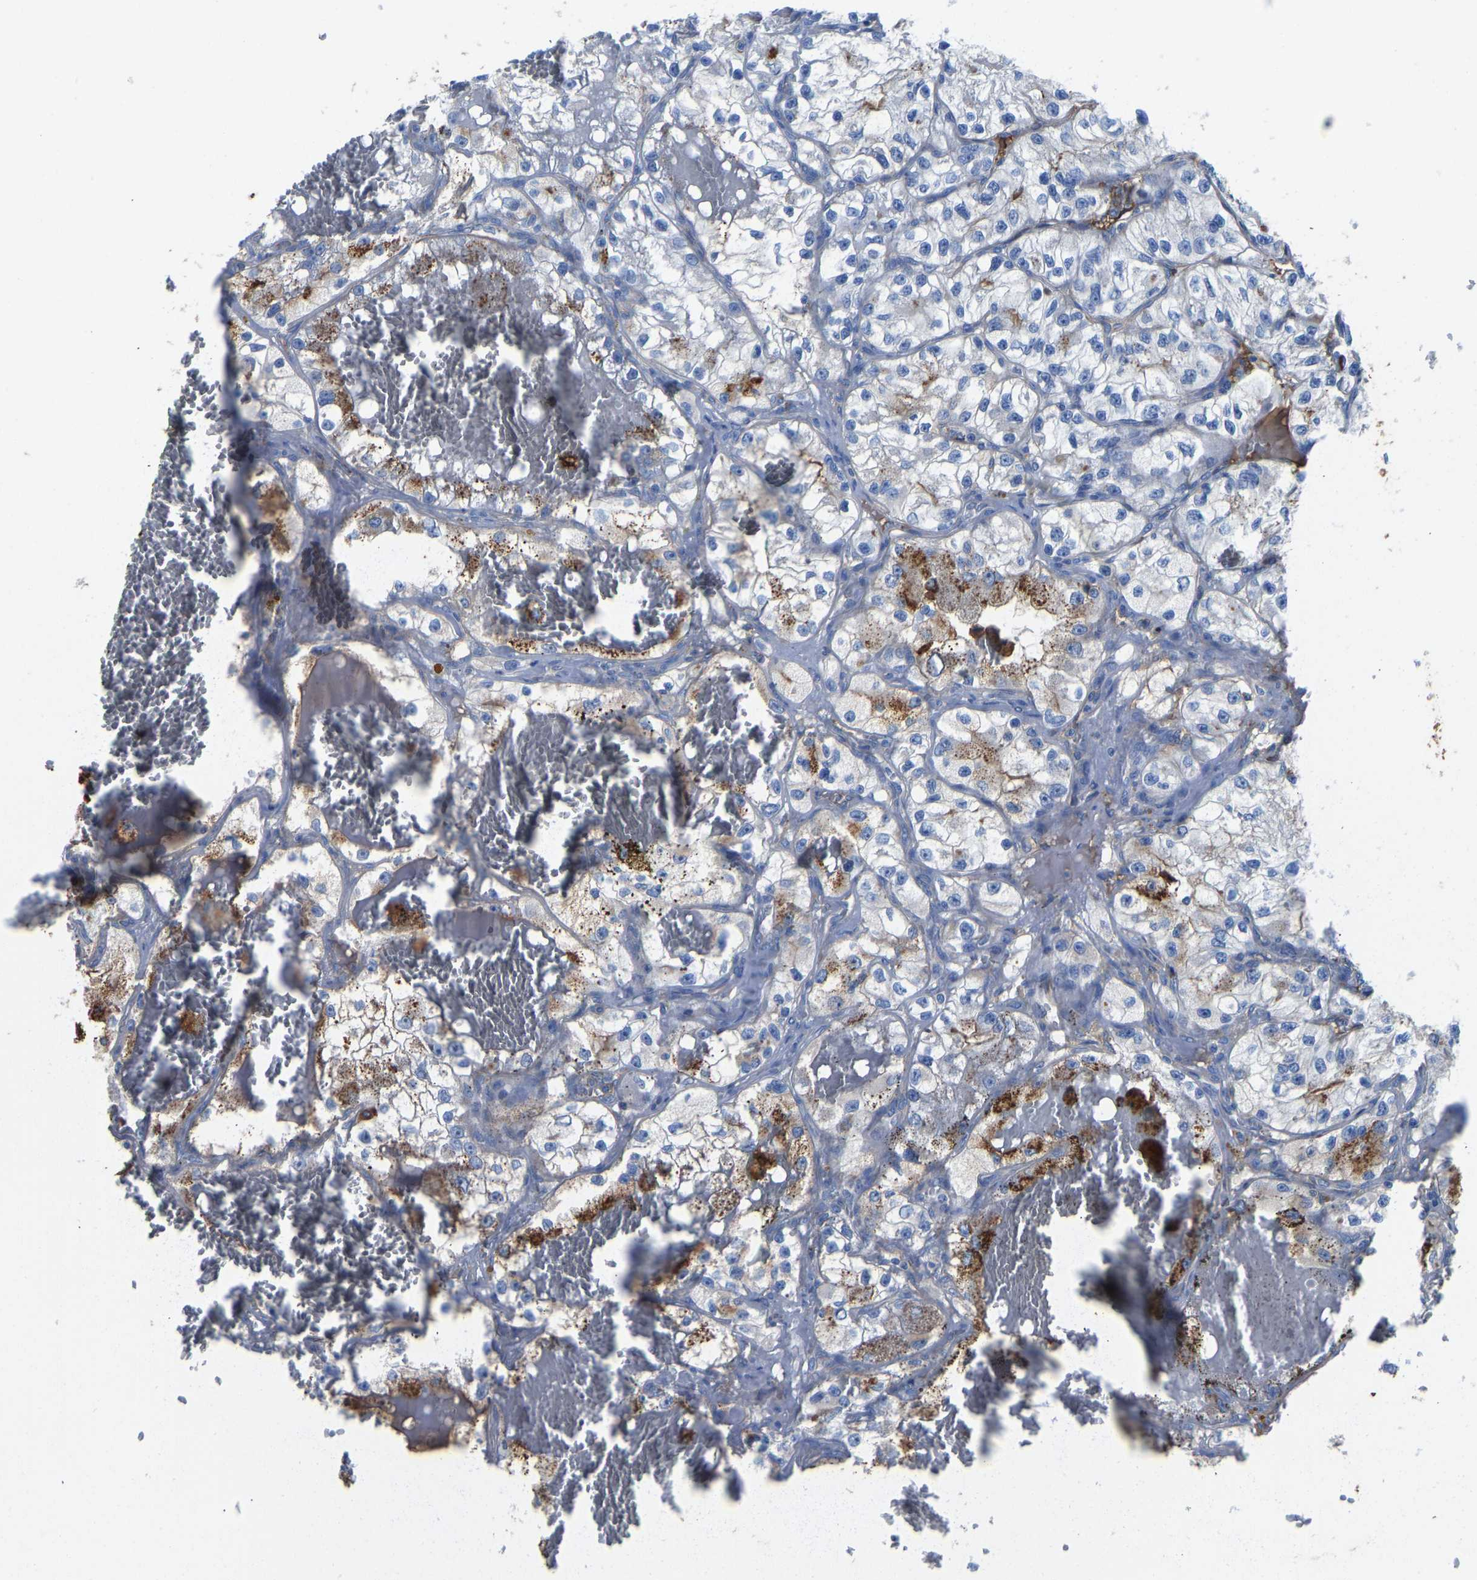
{"staining": {"intensity": "moderate", "quantity": "<25%", "location": "cytoplasmic/membranous"}, "tissue": "renal cancer", "cell_type": "Tumor cells", "image_type": "cancer", "snomed": [{"axis": "morphology", "description": "Adenocarcinoma, NOS"}, {"axis": "topography", "description": "Kidney"}], "caption": "IHC (DAB) staining of renal cancer (adenocarcinoma) demonstrates moderate cytoplasmic/membranous protein positivity in approximately <25% of tumor cells.", "gene": "HSPG2", "patient": {"sex": "female", "age": 57}}